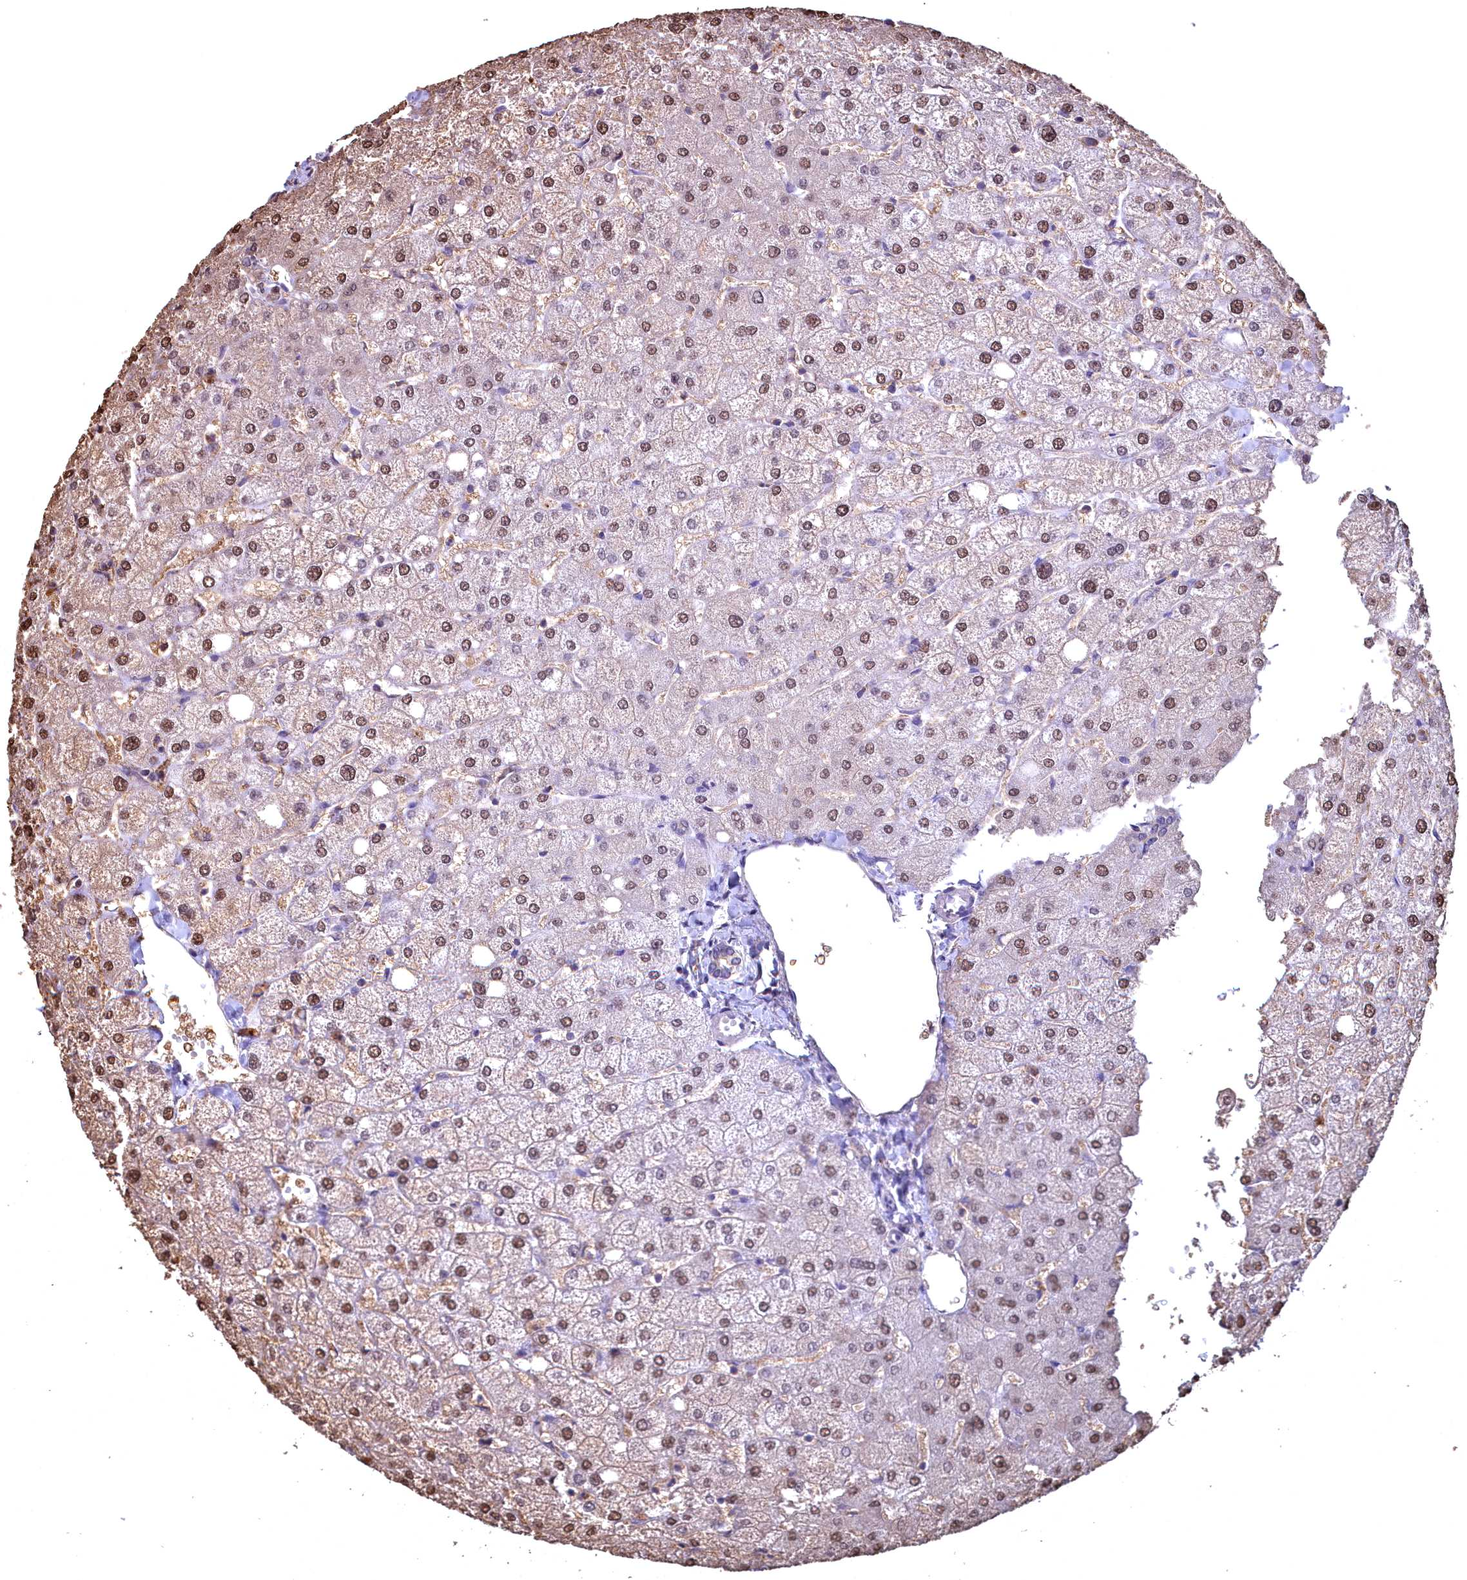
{"staining": {"intensity": "negative", "quantity": "none", "location": "none"}, "tissue": "liver", "cell_type": "Cholangiocytes", "image_type": "normal", "snomed": [{"axis": "morphology", "description": "Normal tissue, NOS"}, {"axis": "topography", "description": "Liver"}], "caption": "DAB immunohistochemical staining of normal human liver demonstrates no significant positivity in cholangiocytes.", "gene": "GAPDH", "patient": {"sex": "female", "age": 54}}